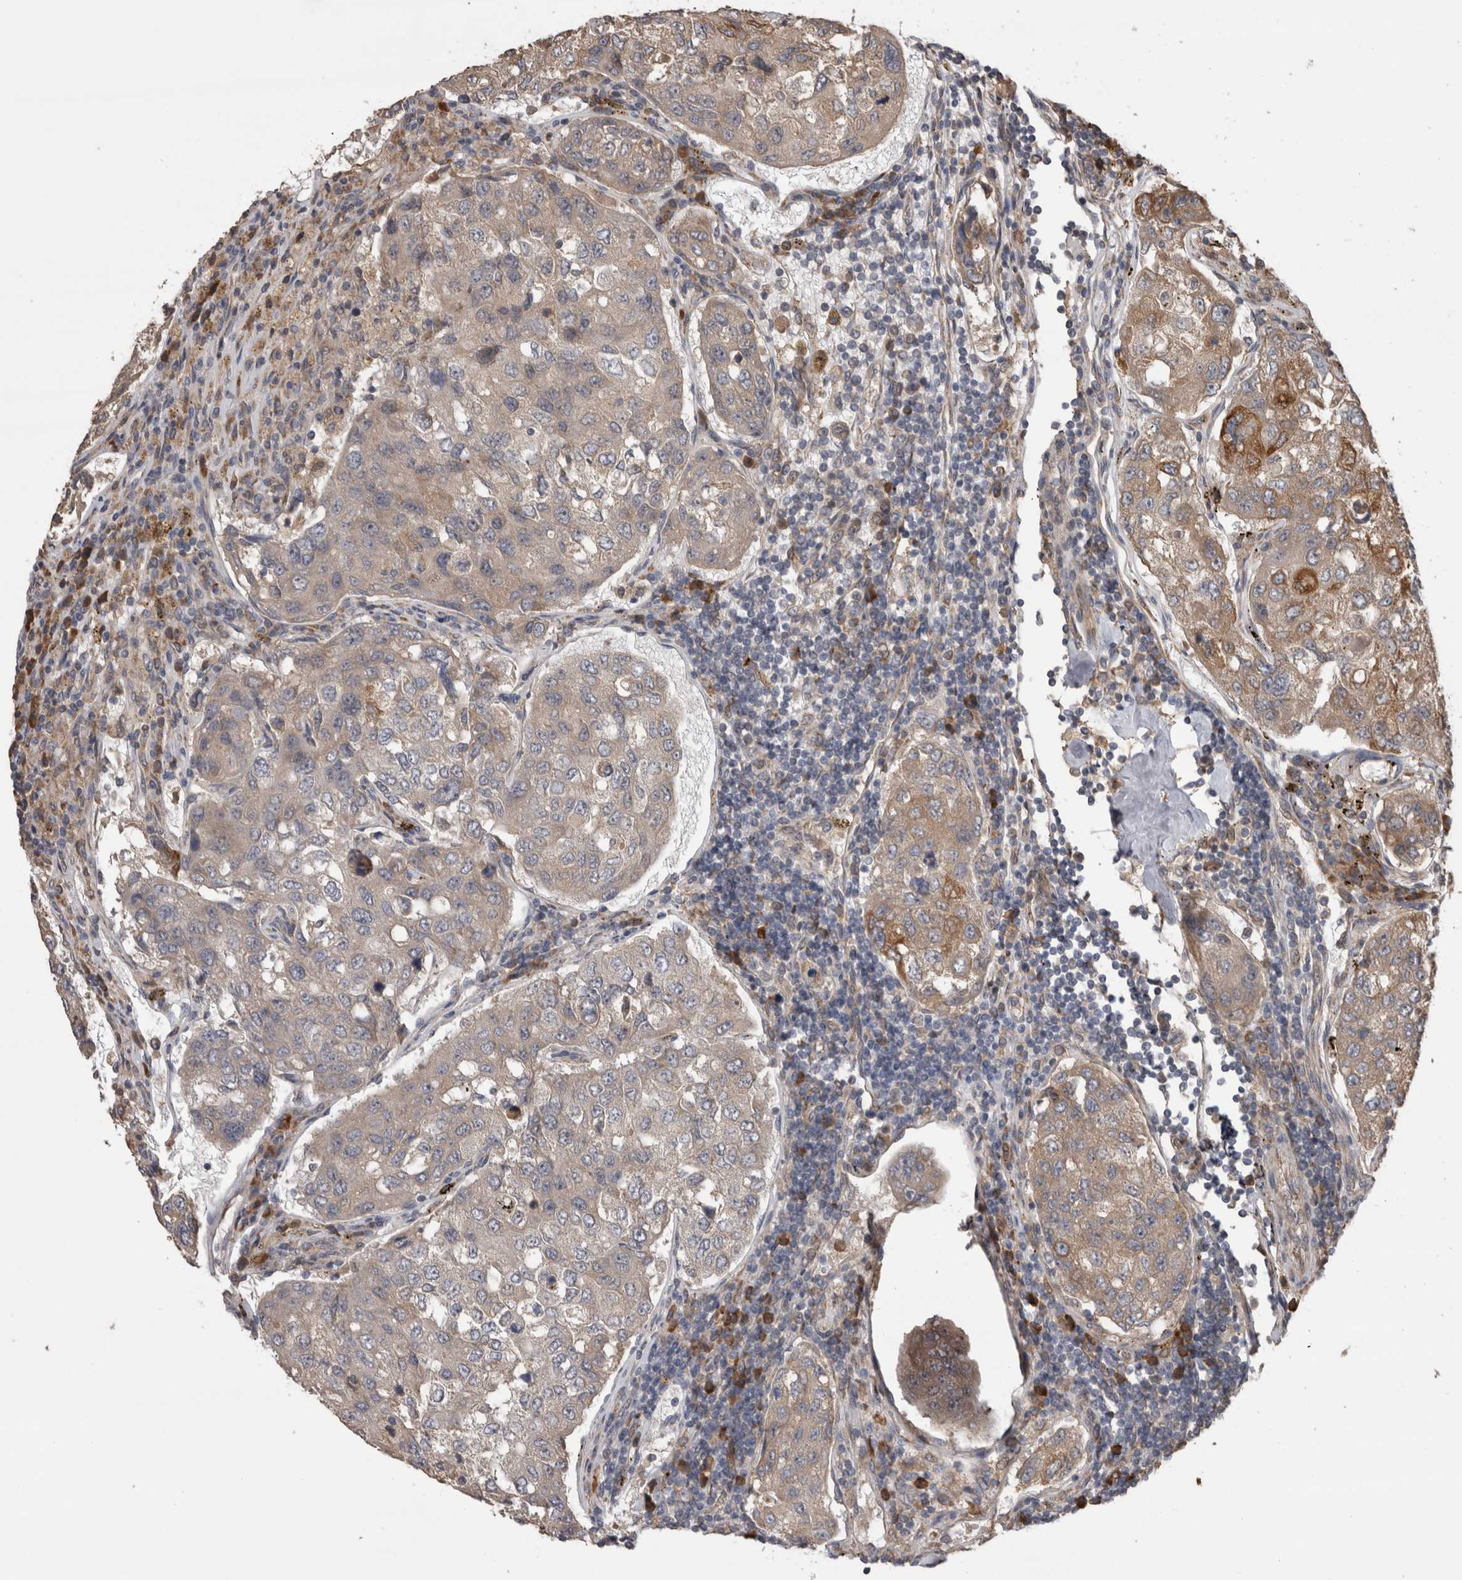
{"staining": {"intensity": "weak", "quantity": ">75%", "location": "cytoplasmic/membranous"}, "tissue": "urothelial cancer", "cell_type": "Tumor cells", "image_type": "cancer", "snomed": [{"axis": "morphology", "description": "Urothelial carcinoma, High grade"}, {"axis": "topography", "description": "Lymph node"}, {"axis": "topography", "description": "Urinary bladder"}], "caption": "Urothelial cancer stained for a protein (brown) reveals weak cytoplasmic/membranous positive positivity in approximately >75% of tumor cells.", "gene": "TBCE", "patient": {"sex": "male", "age": 51}}